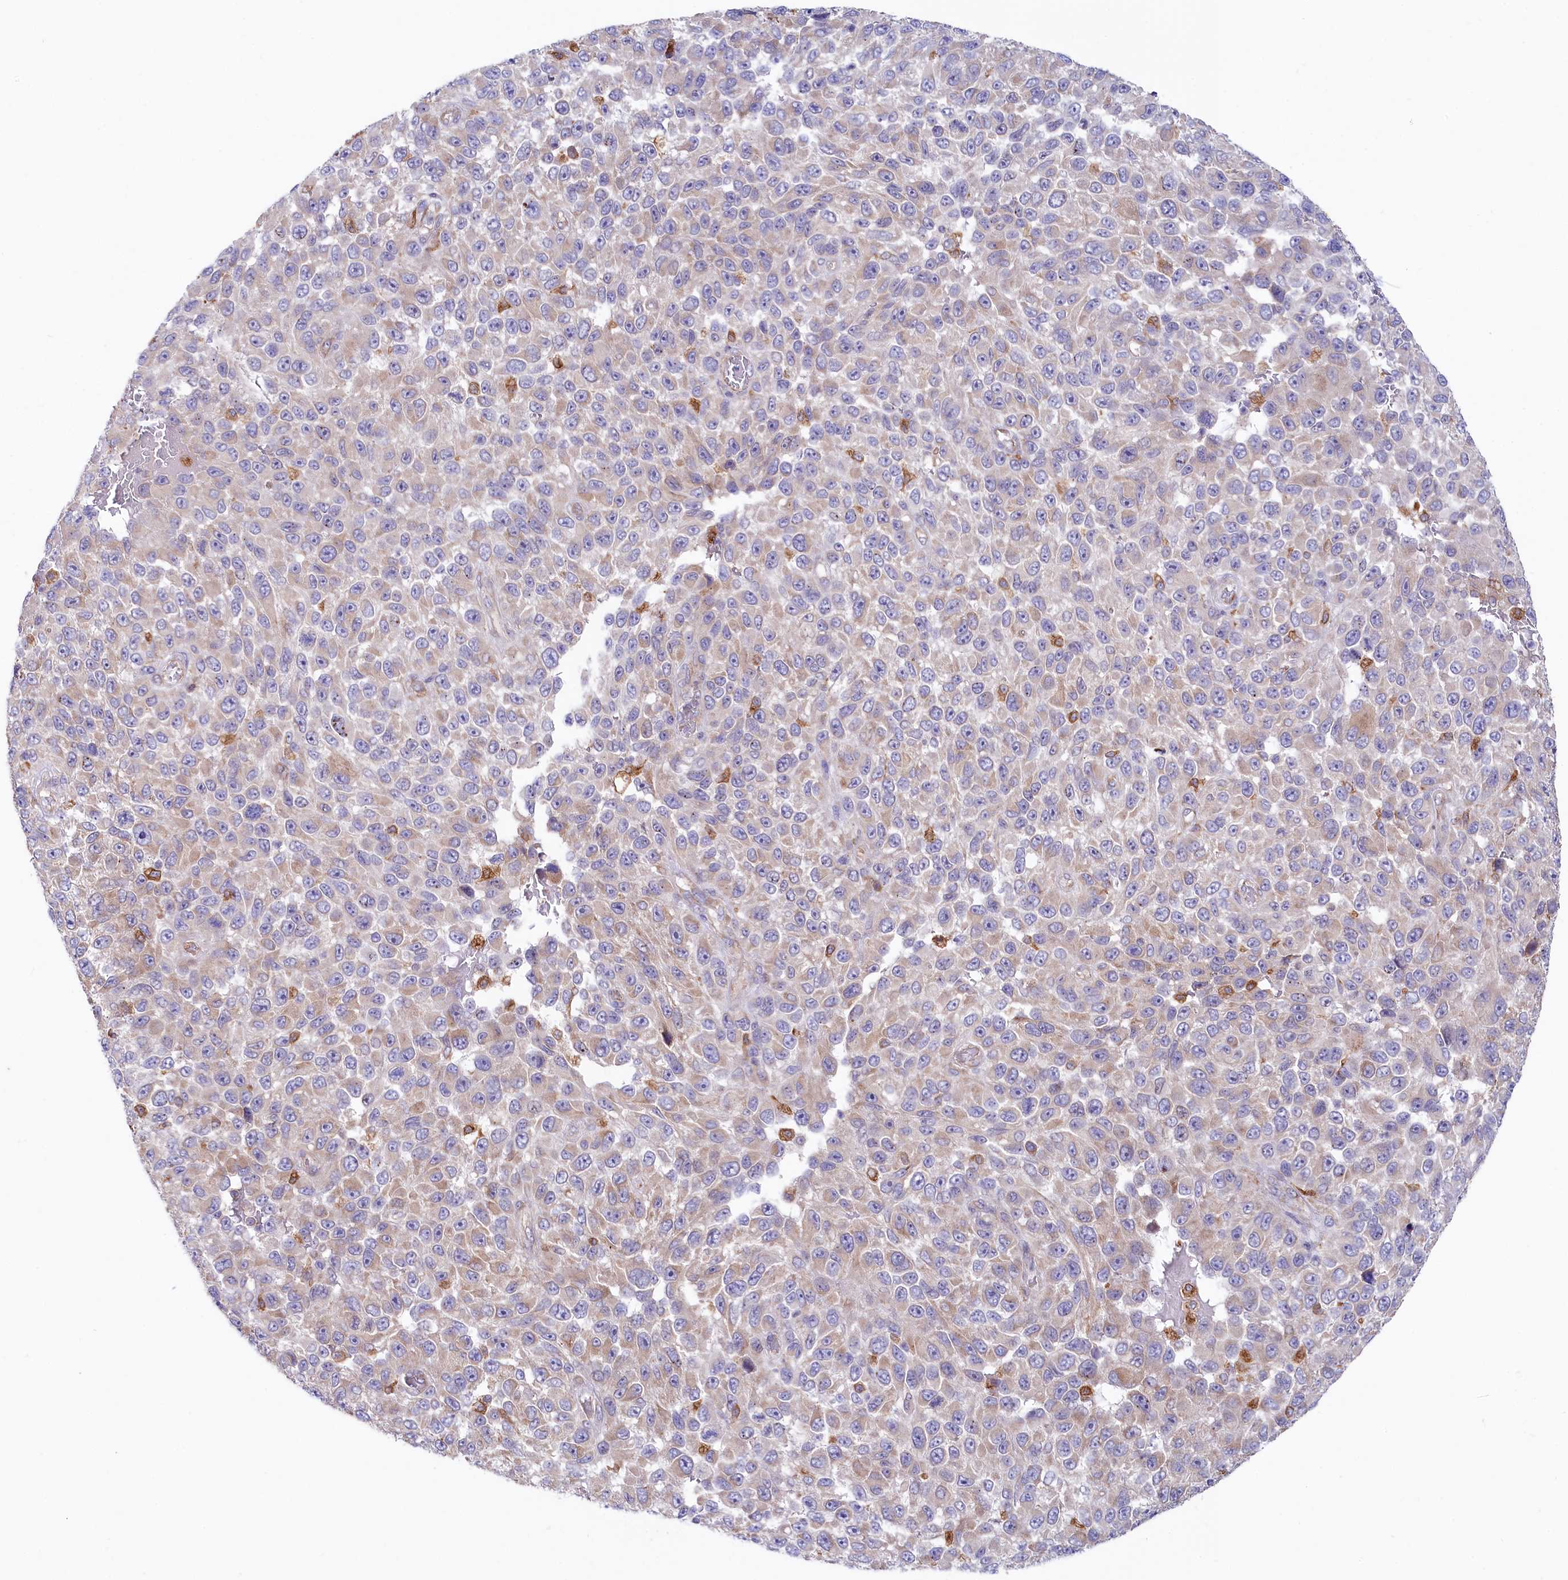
{"staining": {"intensity": "weak", "quantity": "25%-75%", "location": "cytoplasmic/membranous"}, "tissue": "melanoma", "cell_type": "Tumor cells", "image_type": "cancer", "snomed": [{"axis": "morphology", "description": "Malignant melanoma, NOS"}, {"axis": "topography", "description": "Skin"}], "caption": "A brown stain shows weak cytoplasmic/membranous positivity of a protein in melanoma tumor cells.", "gene": "CHID1", "patient": {"sex": "female", "age": 96}}